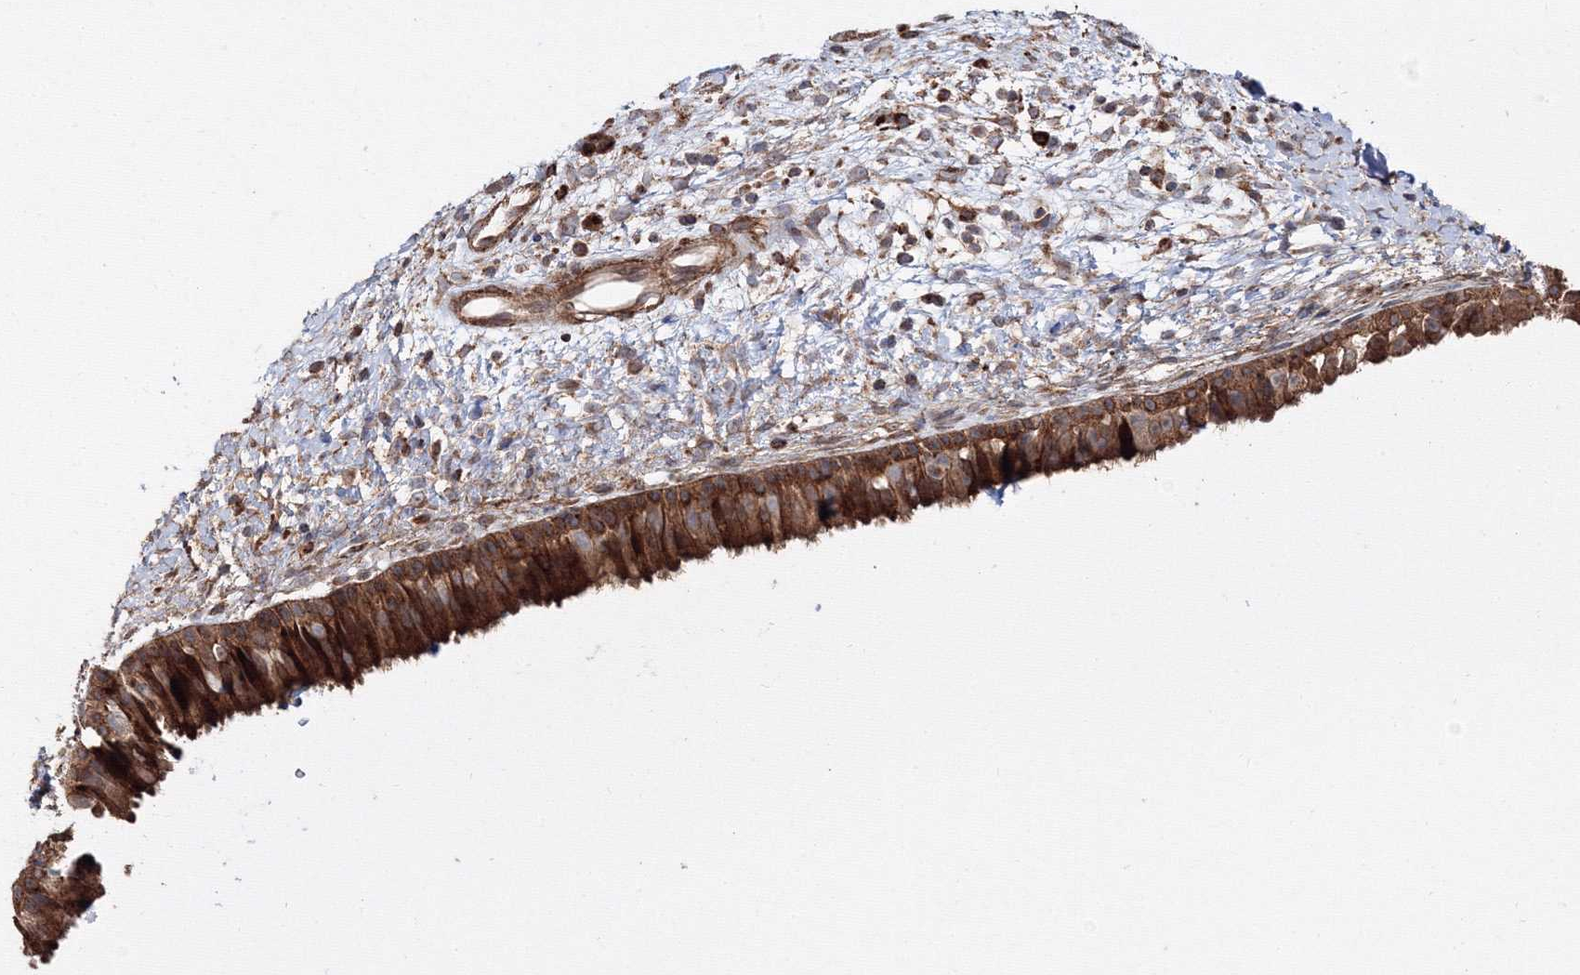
{"staining": {"intensity": "strong", "quantity": ">75%", "location": "cytoplasmic/membranous"}, "tissue": "nasopharynx", "cell_type": "Respiratory epithelial cells", "image_type": "normal", "snomed": [{"axis": "morphology", "description": "Normal tissue, NOS"}, {"axis": "topography", "description": "Nasopharynx"}], "caption": "DAB (3,3'-diaminobenzidine) immunohistochemical staining of benign nasopharynx exhibits strong cytoplasmic/membranous protein staining in about >75% of respiratory epithelial cells. (brown staining indicates protein expression, while blue staining denotes nuclei).", "gene": "DDO", "patient": {"sex": "male", "age": 22}}